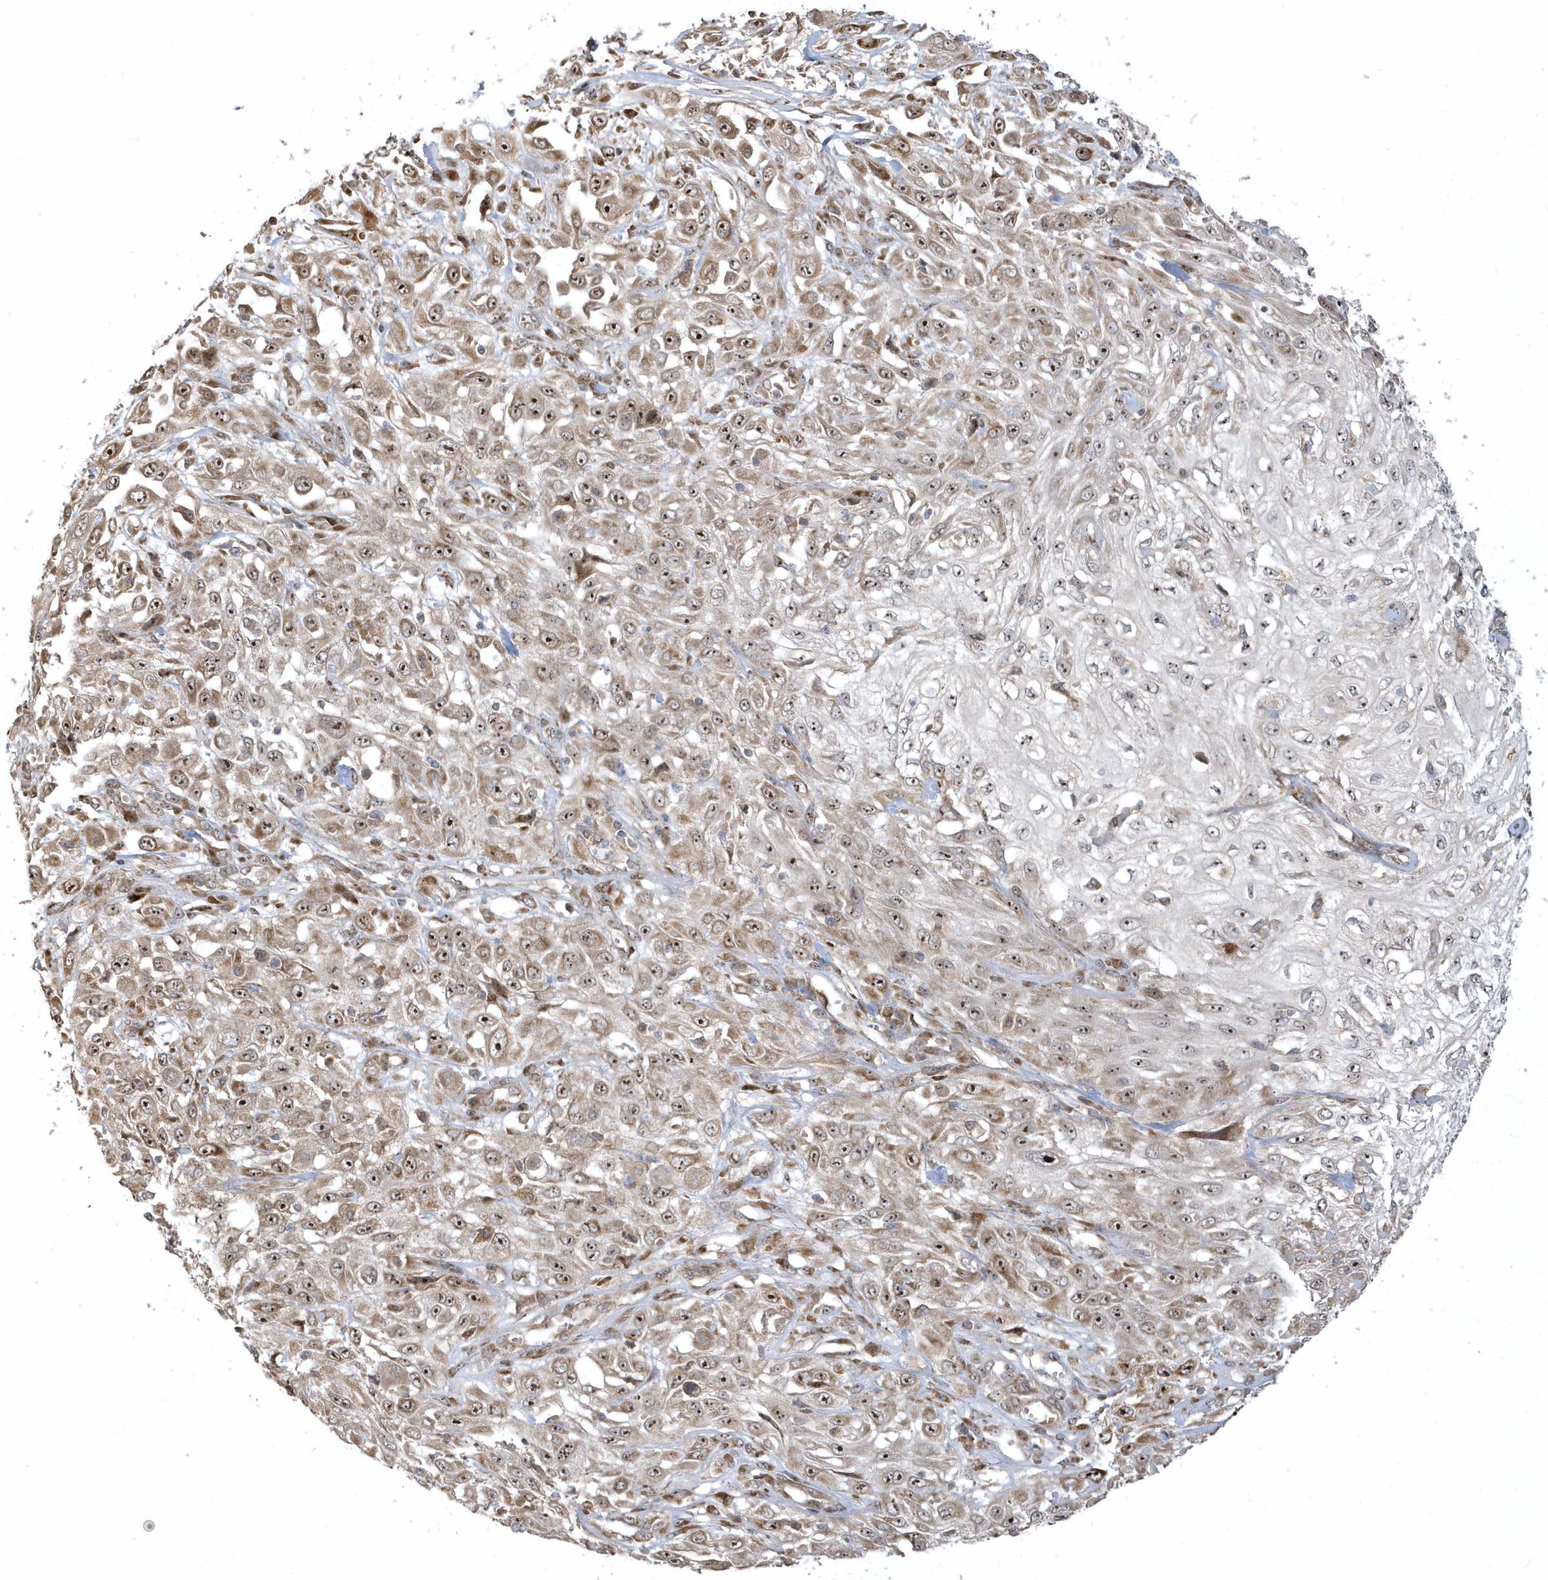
{"staining": {"intensity": "moderate", "quantity": "25%-75%", "location": "cytoplasmic/membranous,nuclear"}, "tissue": "skin cancer", "cell_type": "Tumor cells", "image_type": "cancer", "snomed": [{"axis": "morphology", "description": "Squamous cell carcinoma, NOS"}, {"axis": "morphology", "description": "Squamous cell carcinoma, metastatic, NOS"}, {"axis": "topography", "description": "Skin"}, {"axis": "topography", "description": "Lymph node"}], "caption": "Immunohistochemical staining of human skin cancer reveals medium levels of moderate cytoplasmic/membranous and nuclear expression in approximately 25%-75% of tumor cells. (Brightfield microscopy of DAB IHC at high magnification).", "gene": "ECM2", "patient": {"sex": "male", "age": 75}}